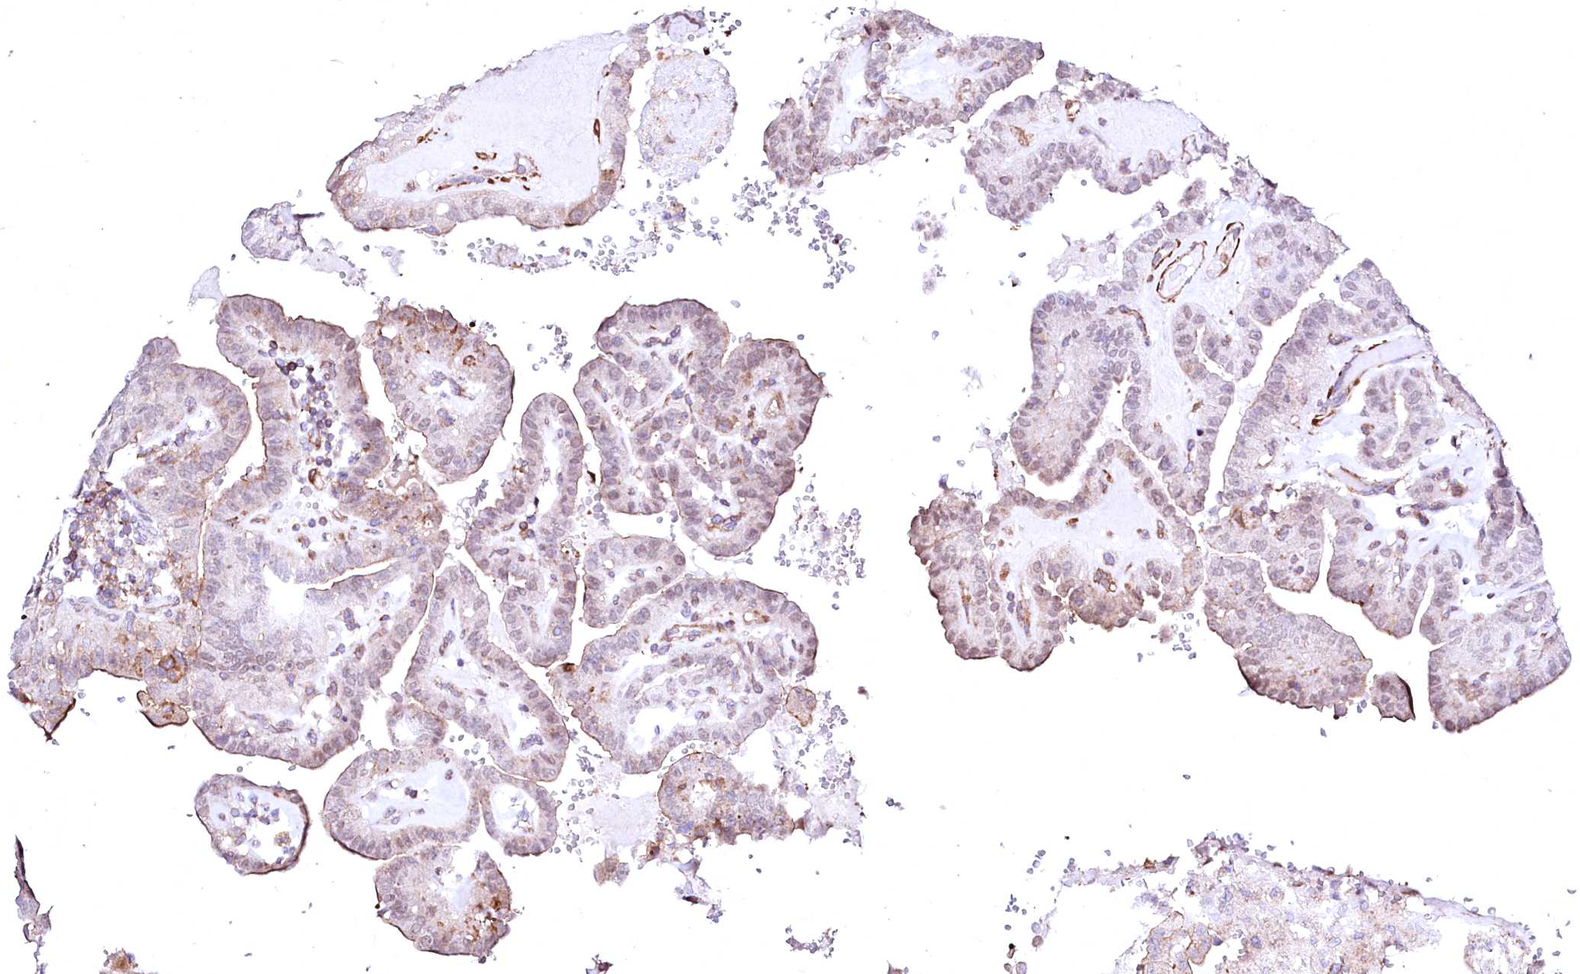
{"staining": {"intensity": "weak", "quantity": "25%-75%", "location": "cytoplasmic/membranous,nuclear"}, "tissue": "thyroid cancer", "cell_type": "Tumor cells", "image_type": "cancer", "snomed": [{"axis": "morphology", "description": "Papillary adenocarcinoma, NOS"}, {"axis": "topography", "description": "Thyroid gland"}], "caption": "This photomicrograph shows immunohistochemistry (IHC) staining of human thyroid cancer, with low weak cytoplasmic/membranous and nuclear expression in about 25%-75% of tumor cells.", "gene": "GPR176", "patient": {"sex": "male", "age": 77}}